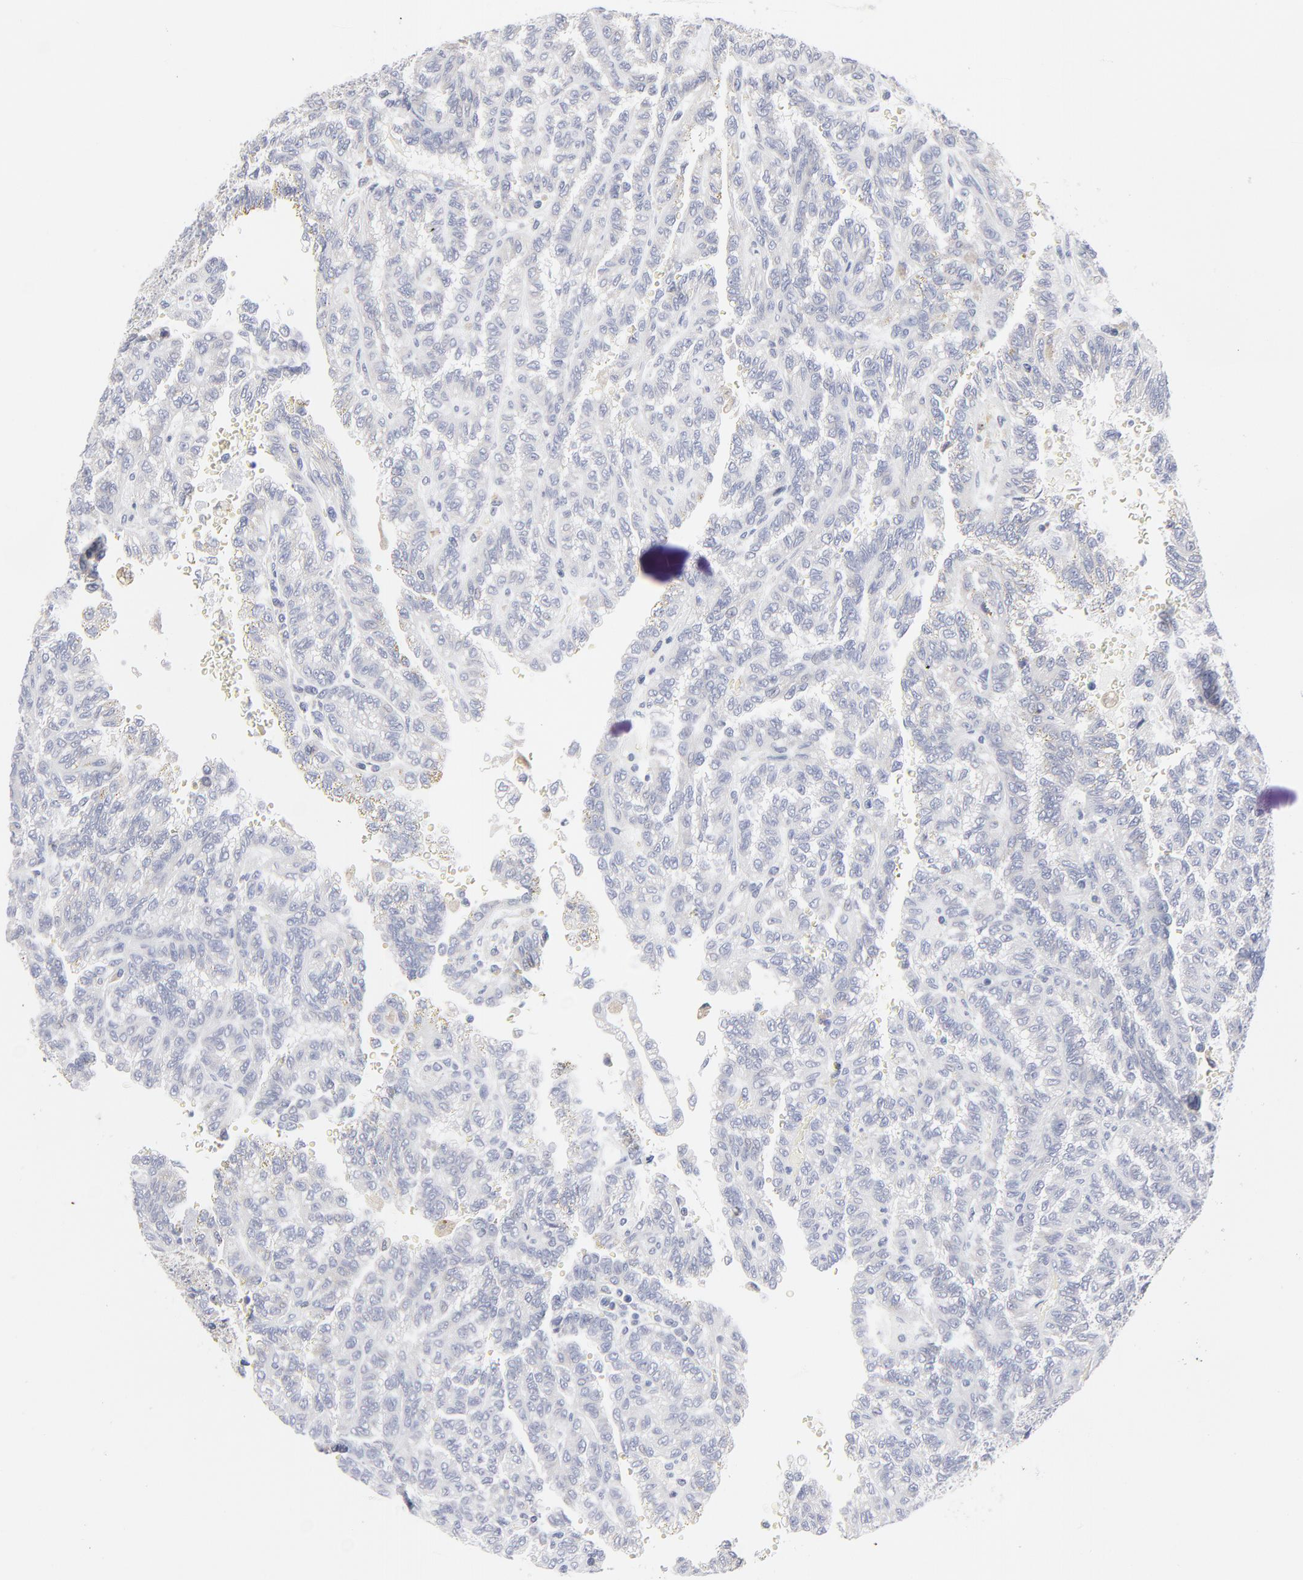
{"staining": {"intensity": "negative", "quantity": "none", "location": "none"}, "tissue": "renal cancer", "cell_type": "Tumor cells", "image_type": "cancer", "snomed": [{"axis": "morphology", "description": "Inflammation, NOS"}, {"axis": "morphology", "description": "Adenocarcinoma, NOS"}, {"axis": "topography", "description": "Kidney"}], "caption": "High magnification brightfield microscopy of renal cancer (adenocarcinoma) stained with DAB (brown) and counterstained with hematoxylin (blue): tumor cells show no significant expression.", "gene": "TRIM22", "patient": {"sex": "male", "age": 68}}